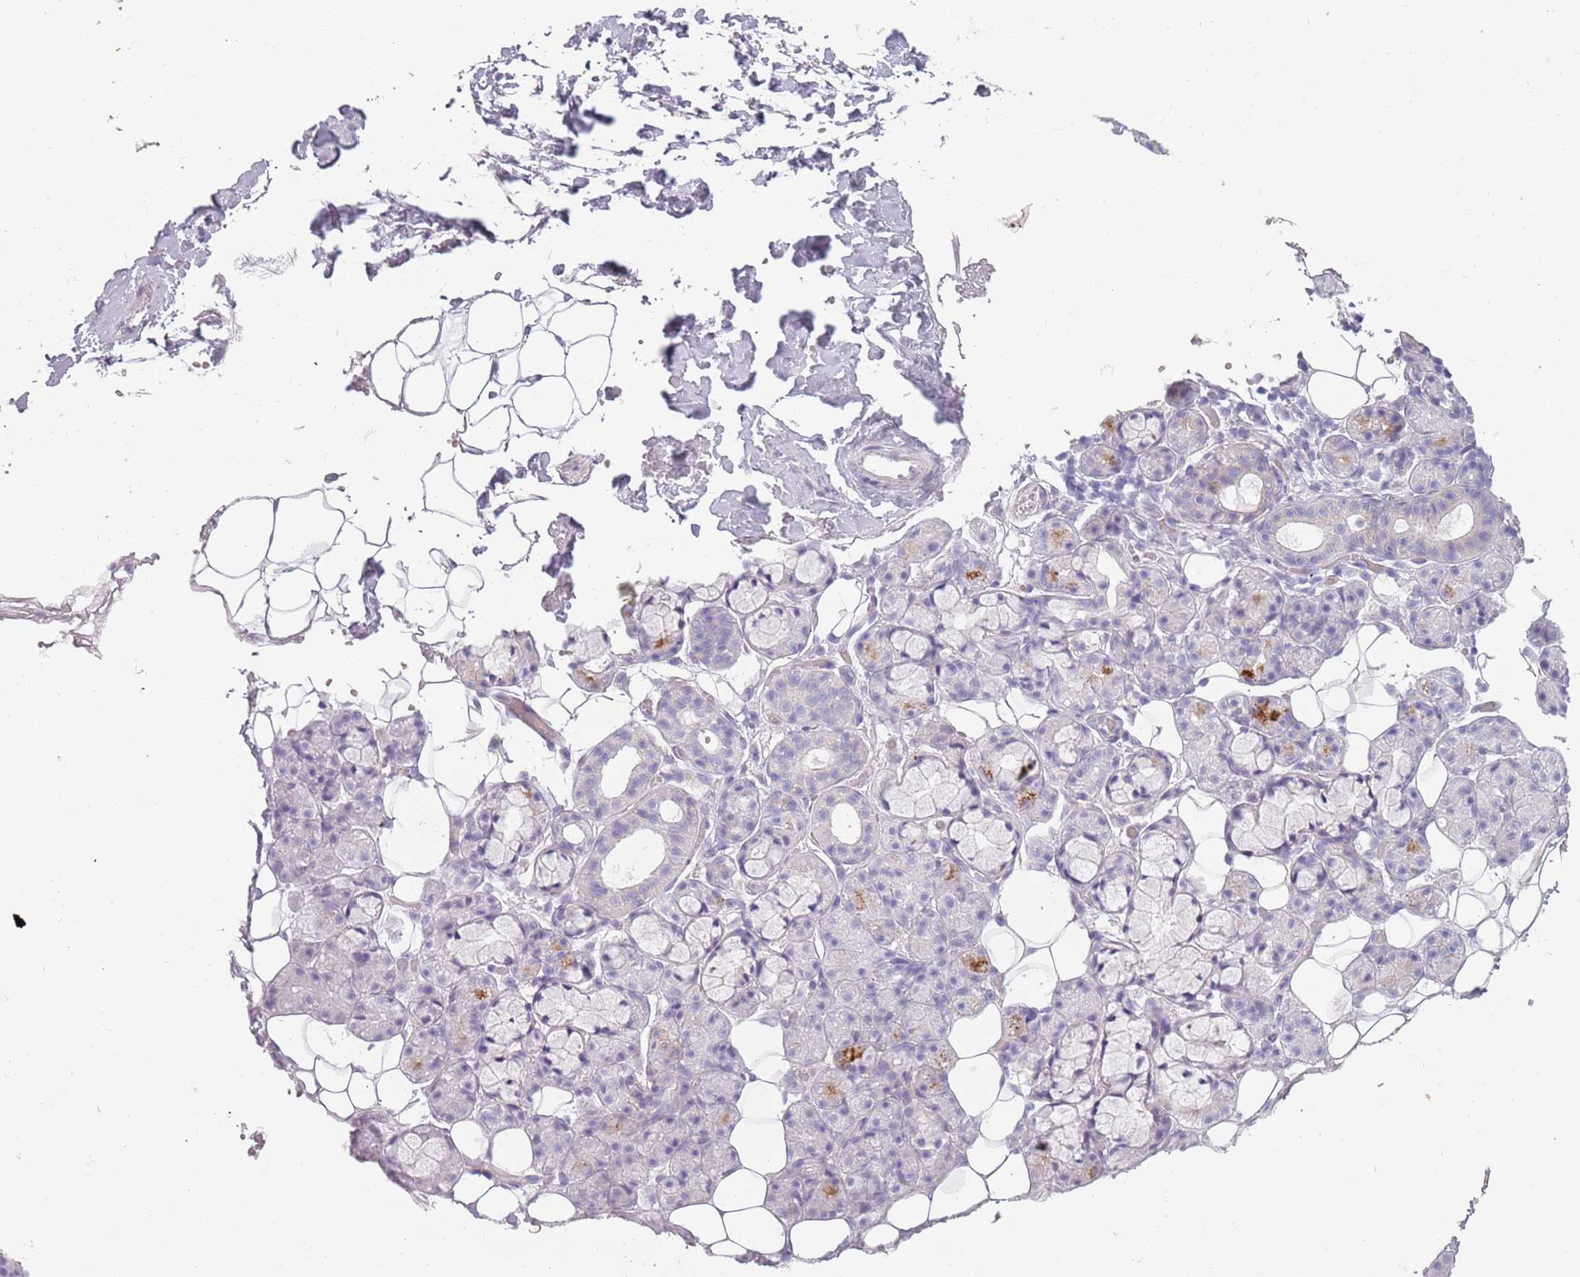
{"staining": {"intensity": "negative", "quantity": "none", "location": "none"}, "tissue": "salivary gland", "cell_type": "Glandular cells", "image_type": "normal", "snomed": [{"axis": "morphology", "description": "Normal tissue, NOS"}, {"axis": "topography", "description": "Salivary gland"}], "caption": "A high-resolution micrograph shows immunohistochemistry staining of benign salivary gland, which displays no significant staining in glandular cells. (DAB (3,3'-diaminobenzidine) IHC with hematoxylin counter stain).", "gene": "TNFRSF6B", "patient": {"sex": "male", "age": 63}}